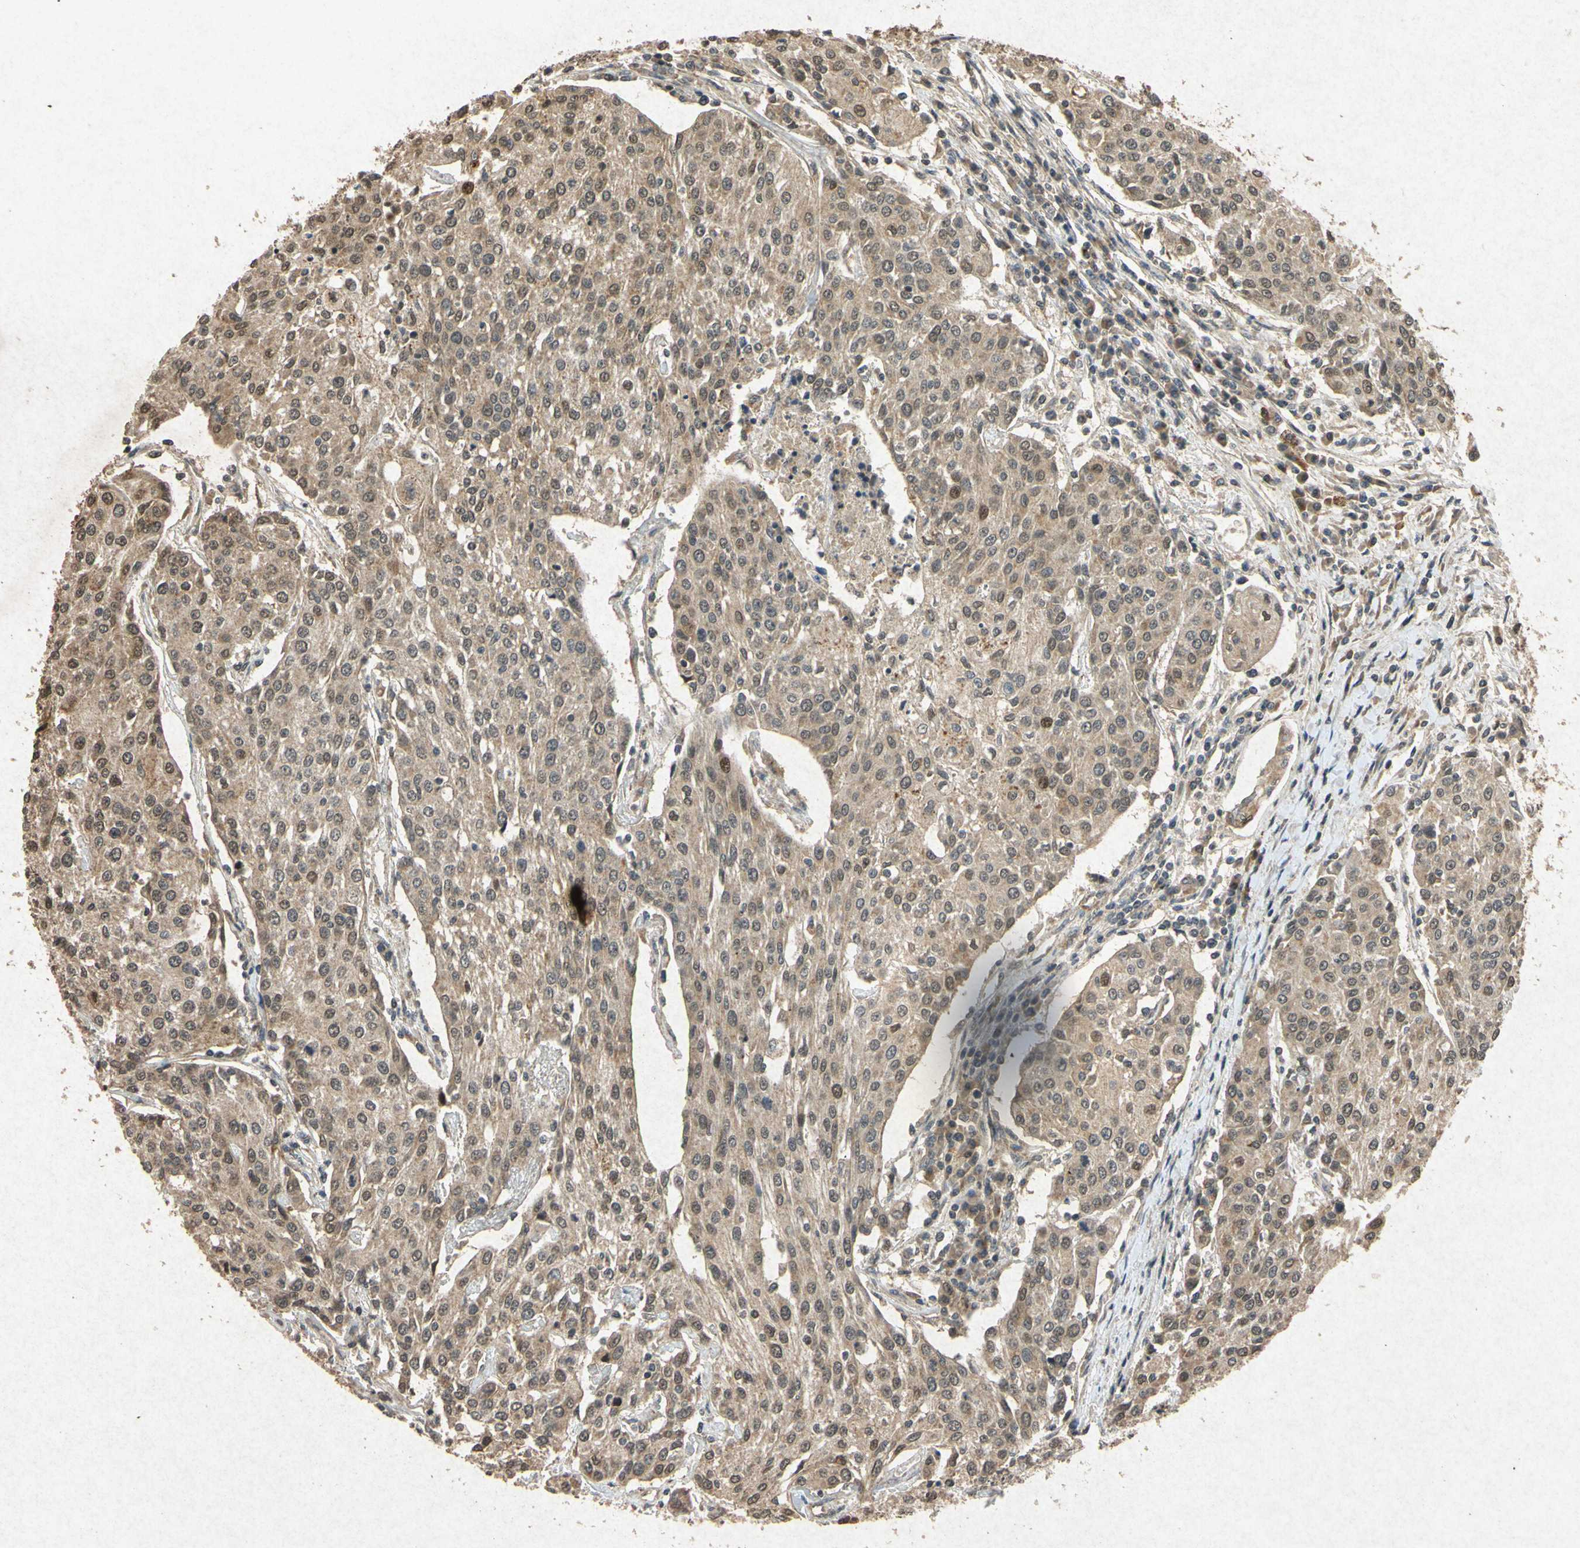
{"staining": {"intensity": "moderate", "quantity": ">75%", "location": "cytoplasmic/membranous,nuclear"}, "tissue": "urothelial cancer", "cell_type": "Tumor cells", "image_type": "cancer", "snomed": [{"axis": "morphology", "description": "Urothelial carcinoma, High grade"}, {"axis": "topography", "description": "Urinary bladder"}], "caption": "Immunohistochemical staining of urothelial carcinoma (high-grade) shows medium levels of moderate cytoplasmic/membranous and nuclear positivity in approximately >75% of tumor cells.", "gene": "ATP6V1H", "patient": {"sex": "female", "age": 85}}